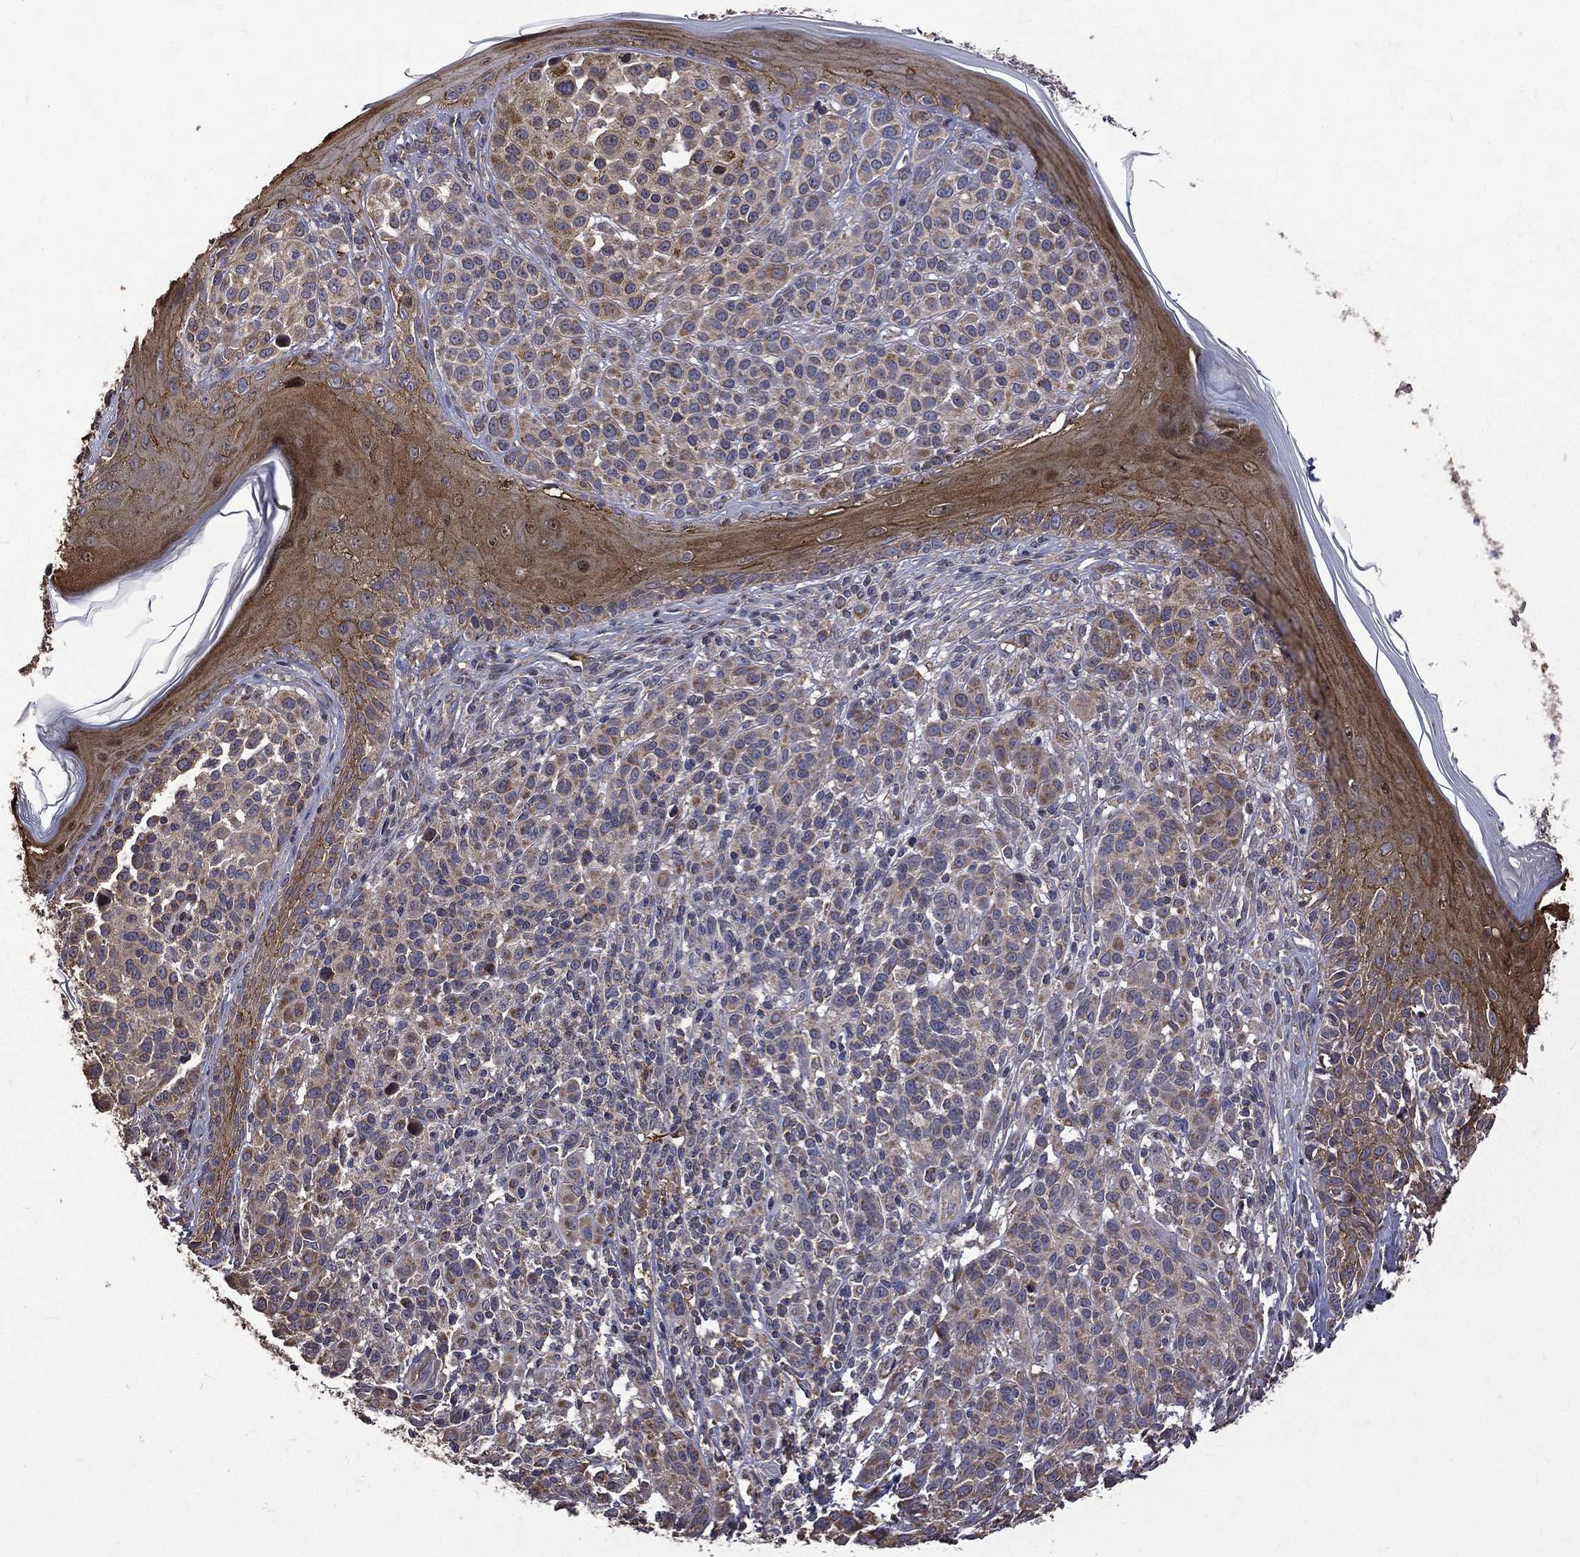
{"staining": {"intensity": "weak", "quantity": "<25%", "location": "cytoplasmic/membranous"}, "tissue": "melanoma", "cell_type": "Tumor cells", "image_type": "cancer", "snomed": [{"axis": "morphology", "description": "Malignant melanoma, NOS"}, {"axis": "topography", "description": "Skin"}], "caption": "This is an immunohistochemistry (IHC) histopathology image of human melanoma. There is no staining in tumor cells.", "gene": "RPGR", "patient": {"sex": "male", "age": 79}}